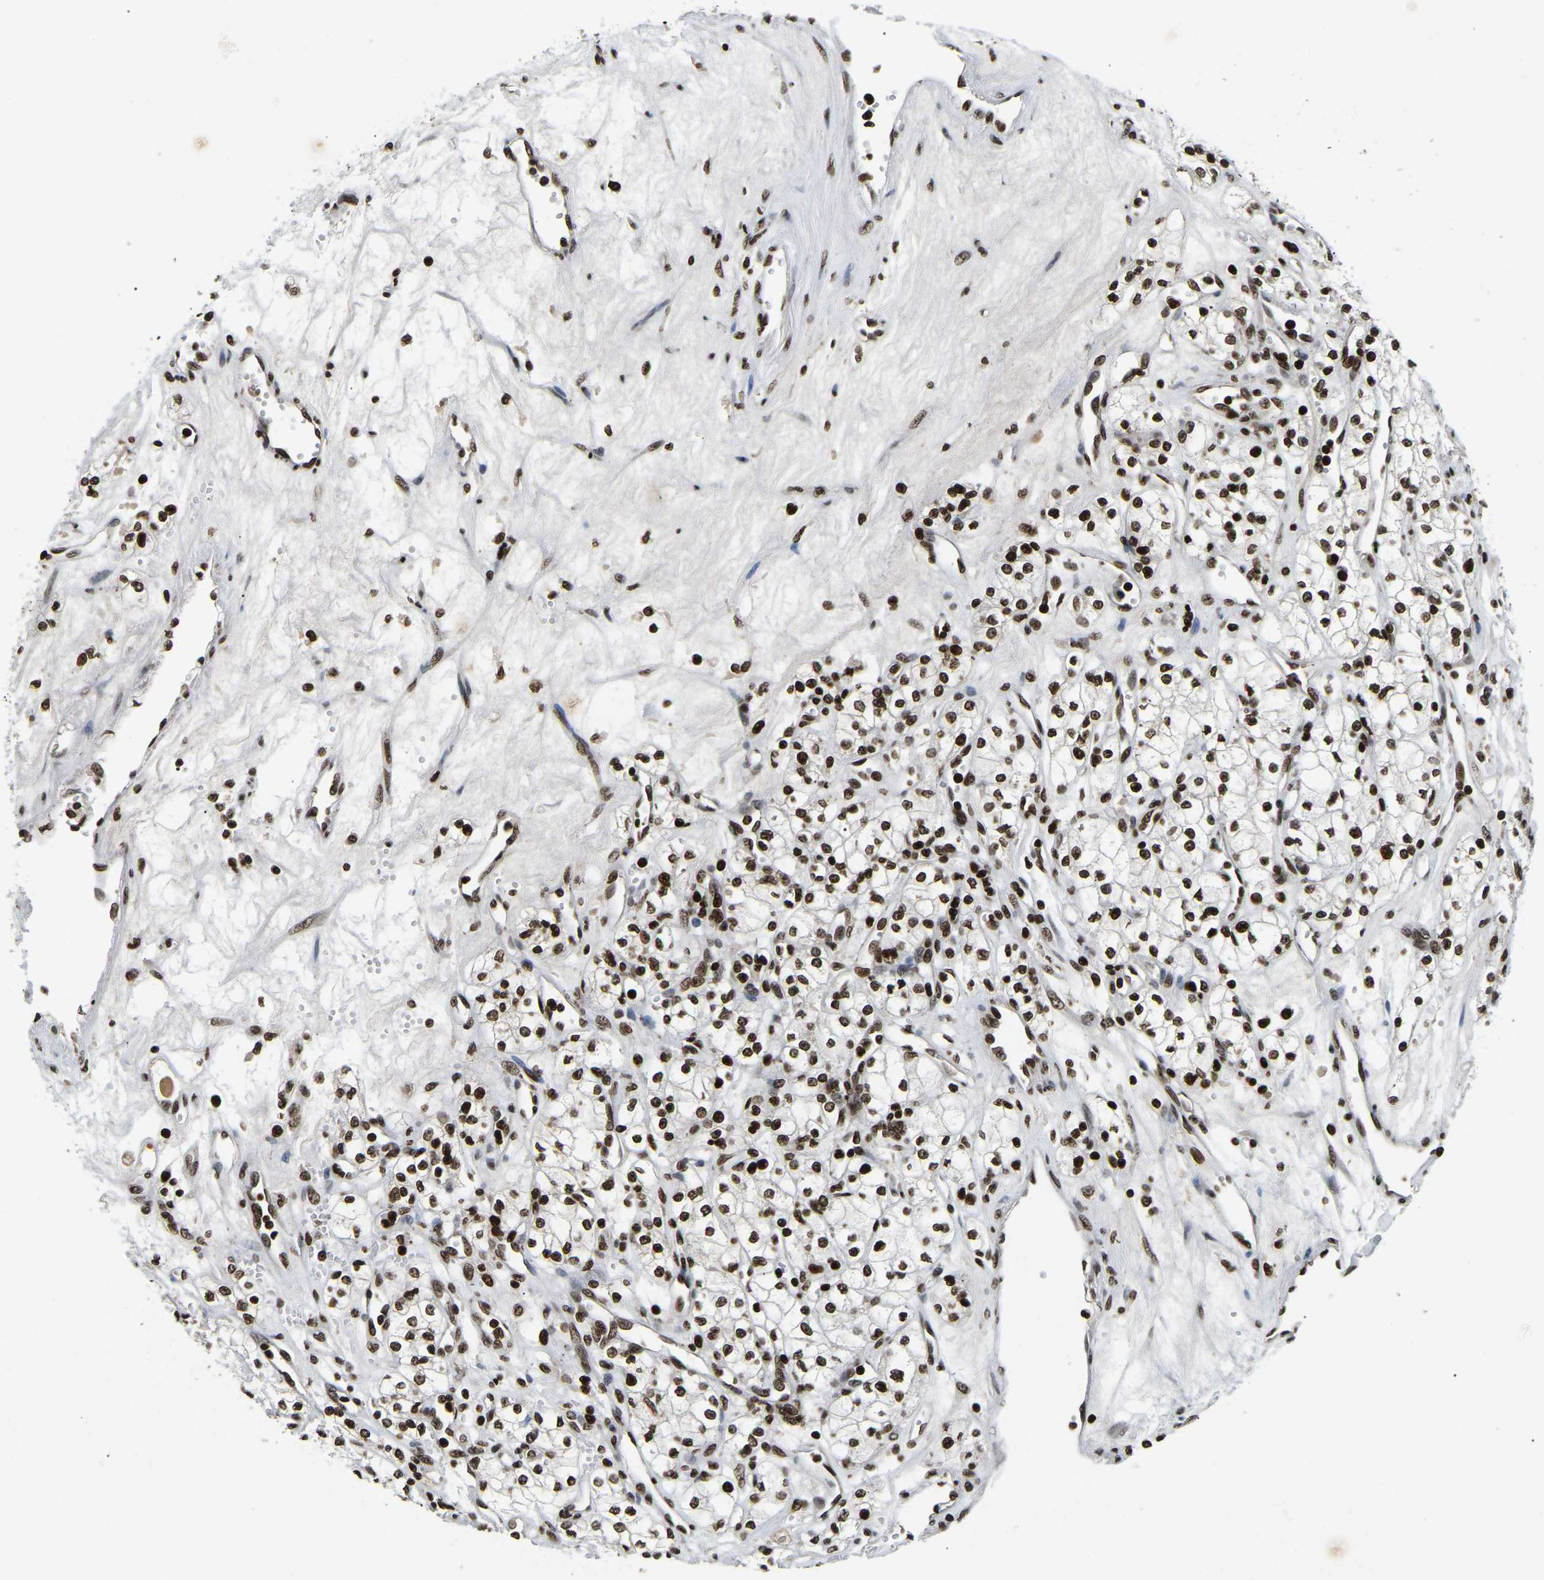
{"staining": {"intensity": "moderate", "quantity": ">75%", "location": "nuclear"}, "tissue": "renal cancer", "cell_type": "Tumor cells", "image_type": "cancer", "snomed": [{"axis": "morphology", "description": "Adenocarcinoma, NOS"}, {"axis": "topography", "description": "Kidney"}], "caption": "IHC (DAB (3,3'-diaminobenzidine)) staining of renal cancer exhibits moderate nuclear protein positivity in approximately >75% of tumor cells. The staining was performed using DAB (3,3'-diaminobenzidine) to visualize the protein expression in brown, while the nuclei were stained in blue with hematoxylin (Magnification: 20x).", "gene": "LRRC61", "patient": {"sex": "male", "age": 59}}